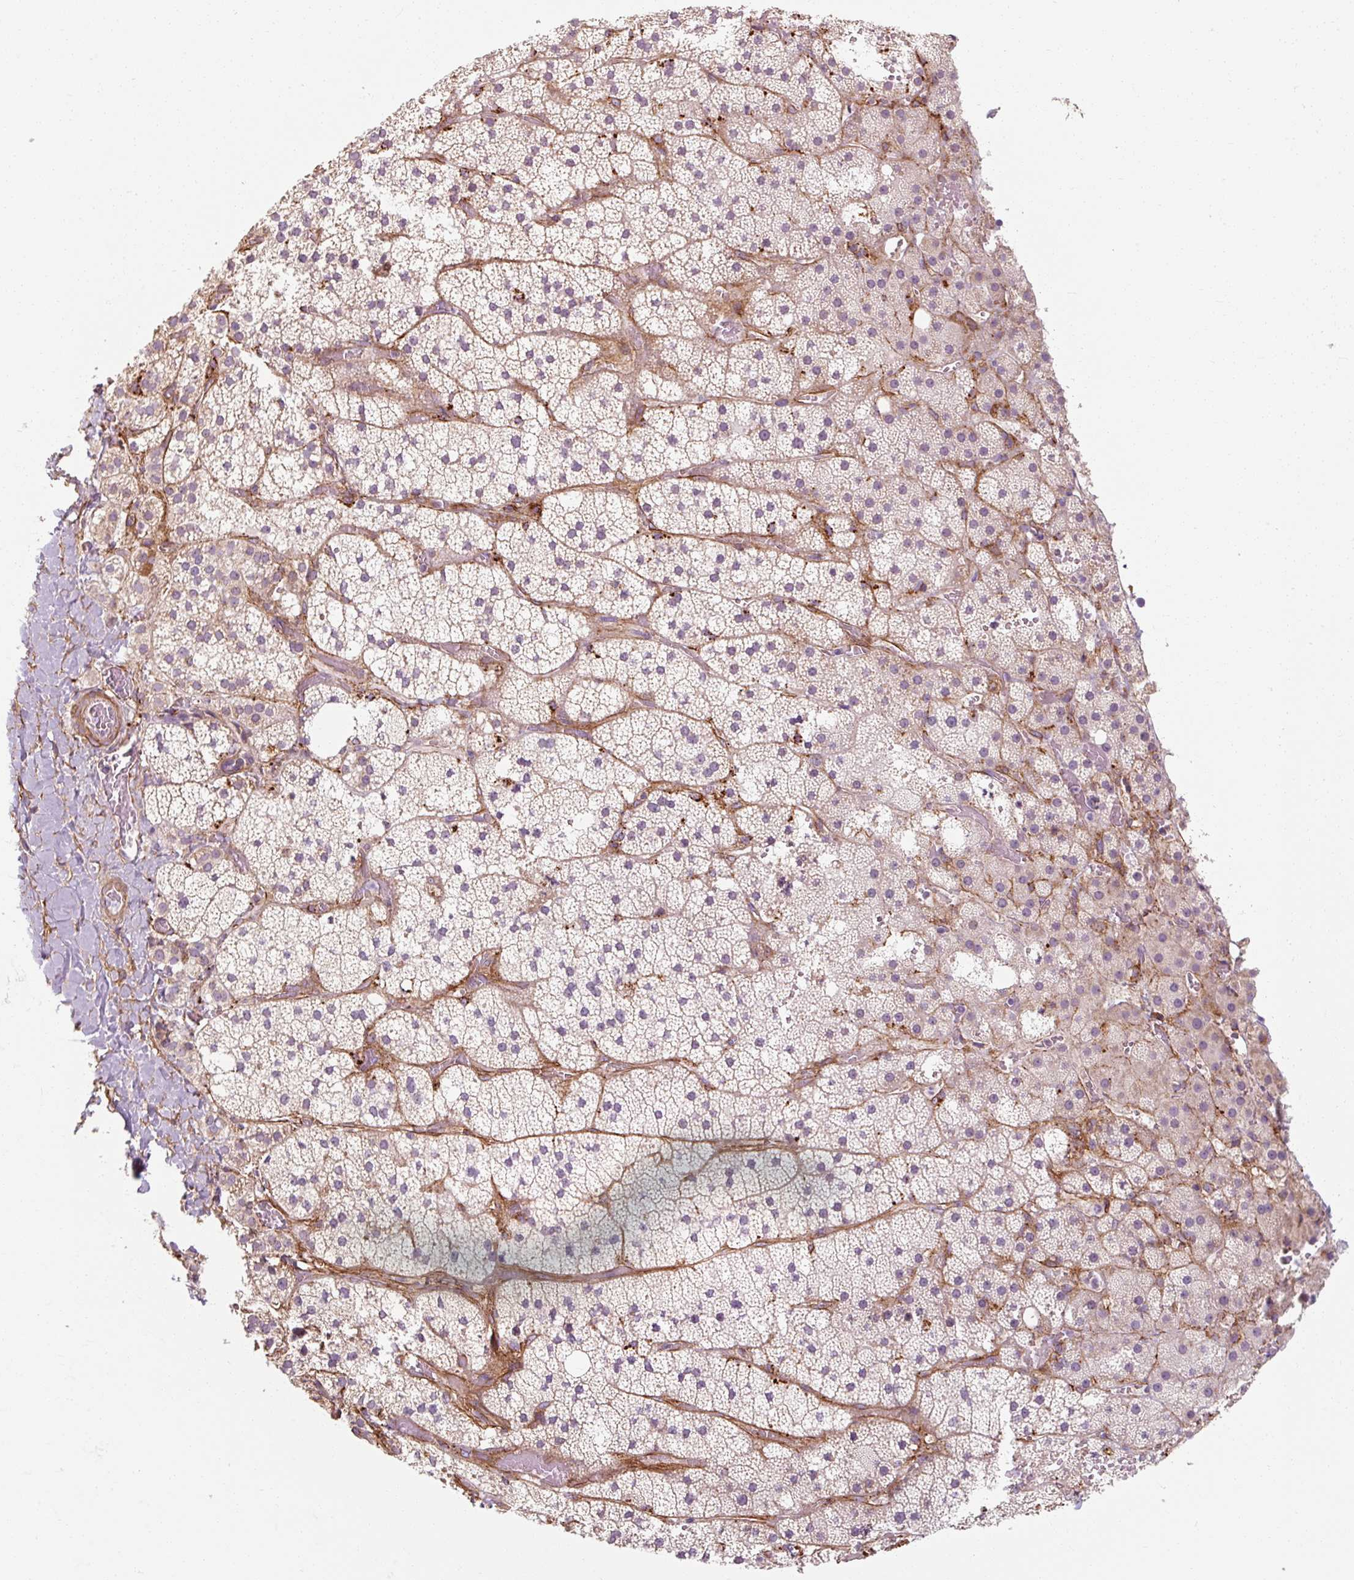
{"staining": {"intensity": "weak", "quantity": "<25%", "location": "cytoplasmic/membranous"}, "tissue": "adrenal gland", "cell_type": "Glandular cells", "image_type": "normal", "snomed": [{"axis": "morphology", "description": "Normal tissue, NOS"}, {"axis": "topography", "description": "Adrenal gland"}], "caption": "Glandular cells are negative for protein expression in unremarkable human adrenal gland. Brightfield microscopy of immunohistochemistry (IHC) stained with DAB (3,3'-diaminobenzidine) (brown) and hematoxylin (blue), captured at high magnification.", "gene": "MRPS5", "patient": {"sex": "male", "age": 53}}